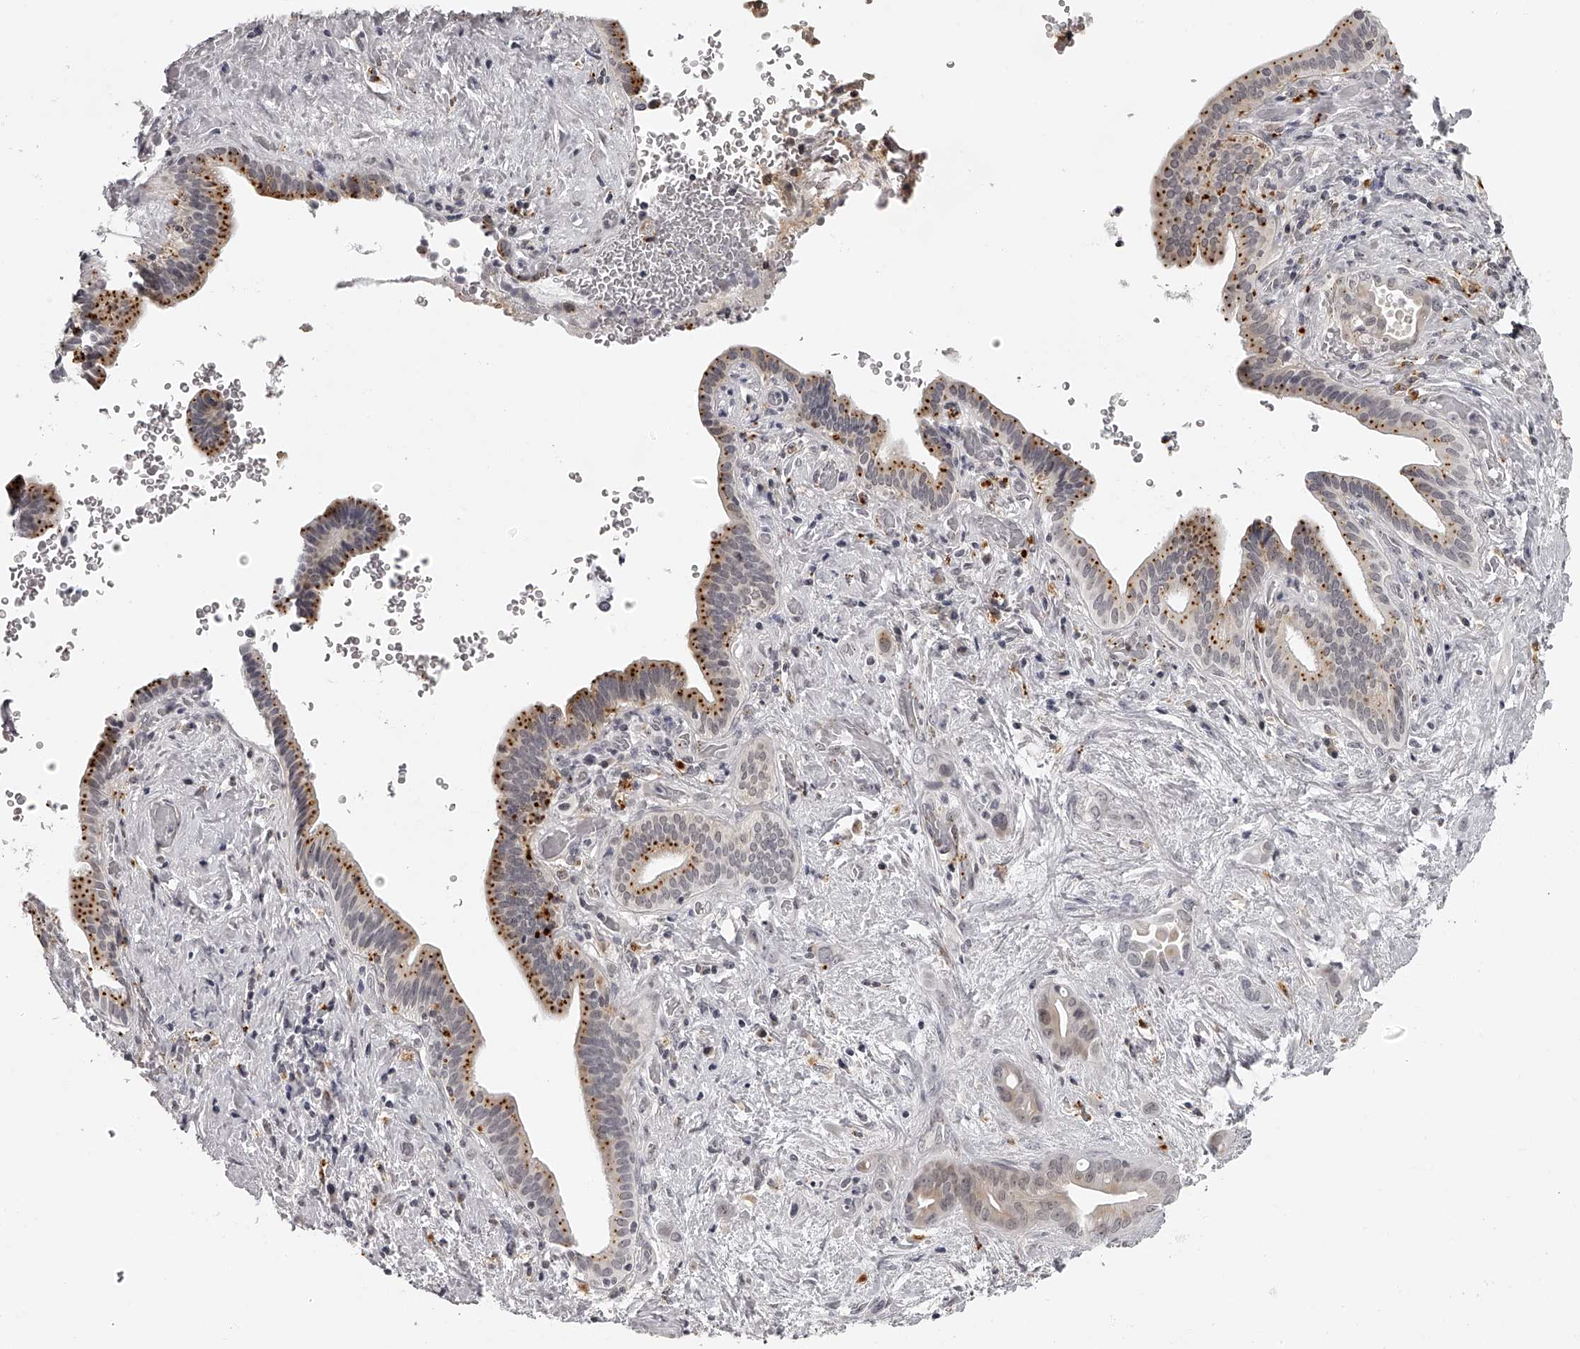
{"staining": {"intensity": "strong", "quantity": "25%-75%", "location": "cytoplasmic/membranous"}, "tissue": "liver cancer", "cell_type": "Tumor cells", "image_type": "cancer", "snomed": [{"axis": "morphology", "description": "Cholangiocarcinoma"}, {"axis": "topography", "description": "Liver"}], "caption": "Protein expression analysis of cholangiocarcinoma (liver) shows strong cytoplasmic/membranous positivity in approximately 25%-75% of tumor cells. The protein of interest is stained brown, and the nuclei are stained in blue (DAB (3,3'-diaminobenzidine) IHC with brightfield microscopy, high magnification).", "gene": "RNF220", "patient": {"sex": "female", "age": 68}}